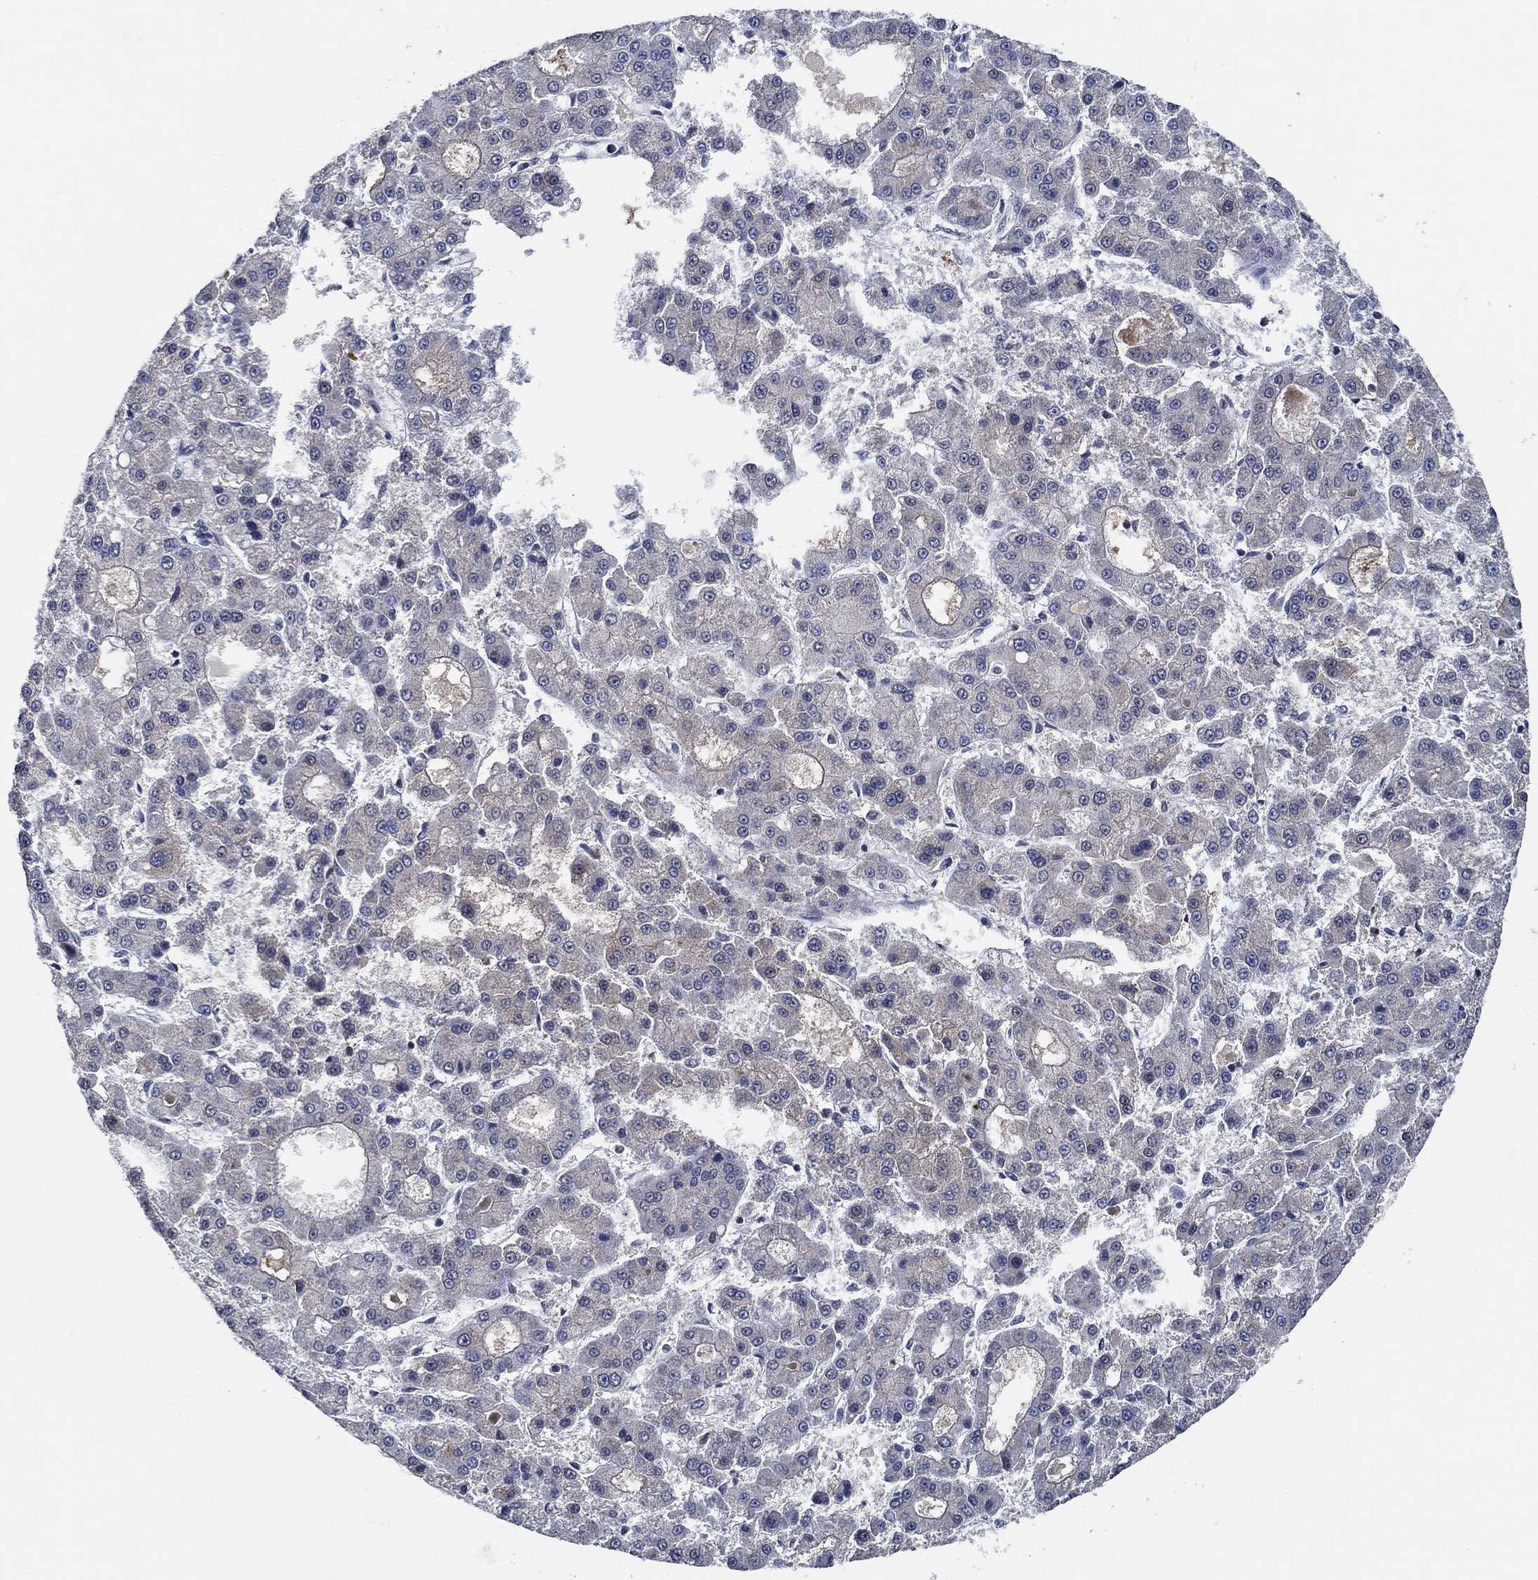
{"staining": {"intensity": "negative", "quantity": "none", "location": "none"}, "tissue": "liver cancer", "cell_type": "Tumor cells", "image_type": "cancer", "snomed": [{"axis": "morphology", "description": "Carcinoma, Hepatocellular, NOS"}, {"axis": "topography", "description": "Liver"}], "caption": "High magnification brightfield microscopy of liver cancer (hepatocellular carcinoma) stained with DAB (brown) and counterstained with hematoxylin (blue): tumor cells show no significant staining.", "gene": "DACT1", "patient": {"sex": "male", "age": 70}}